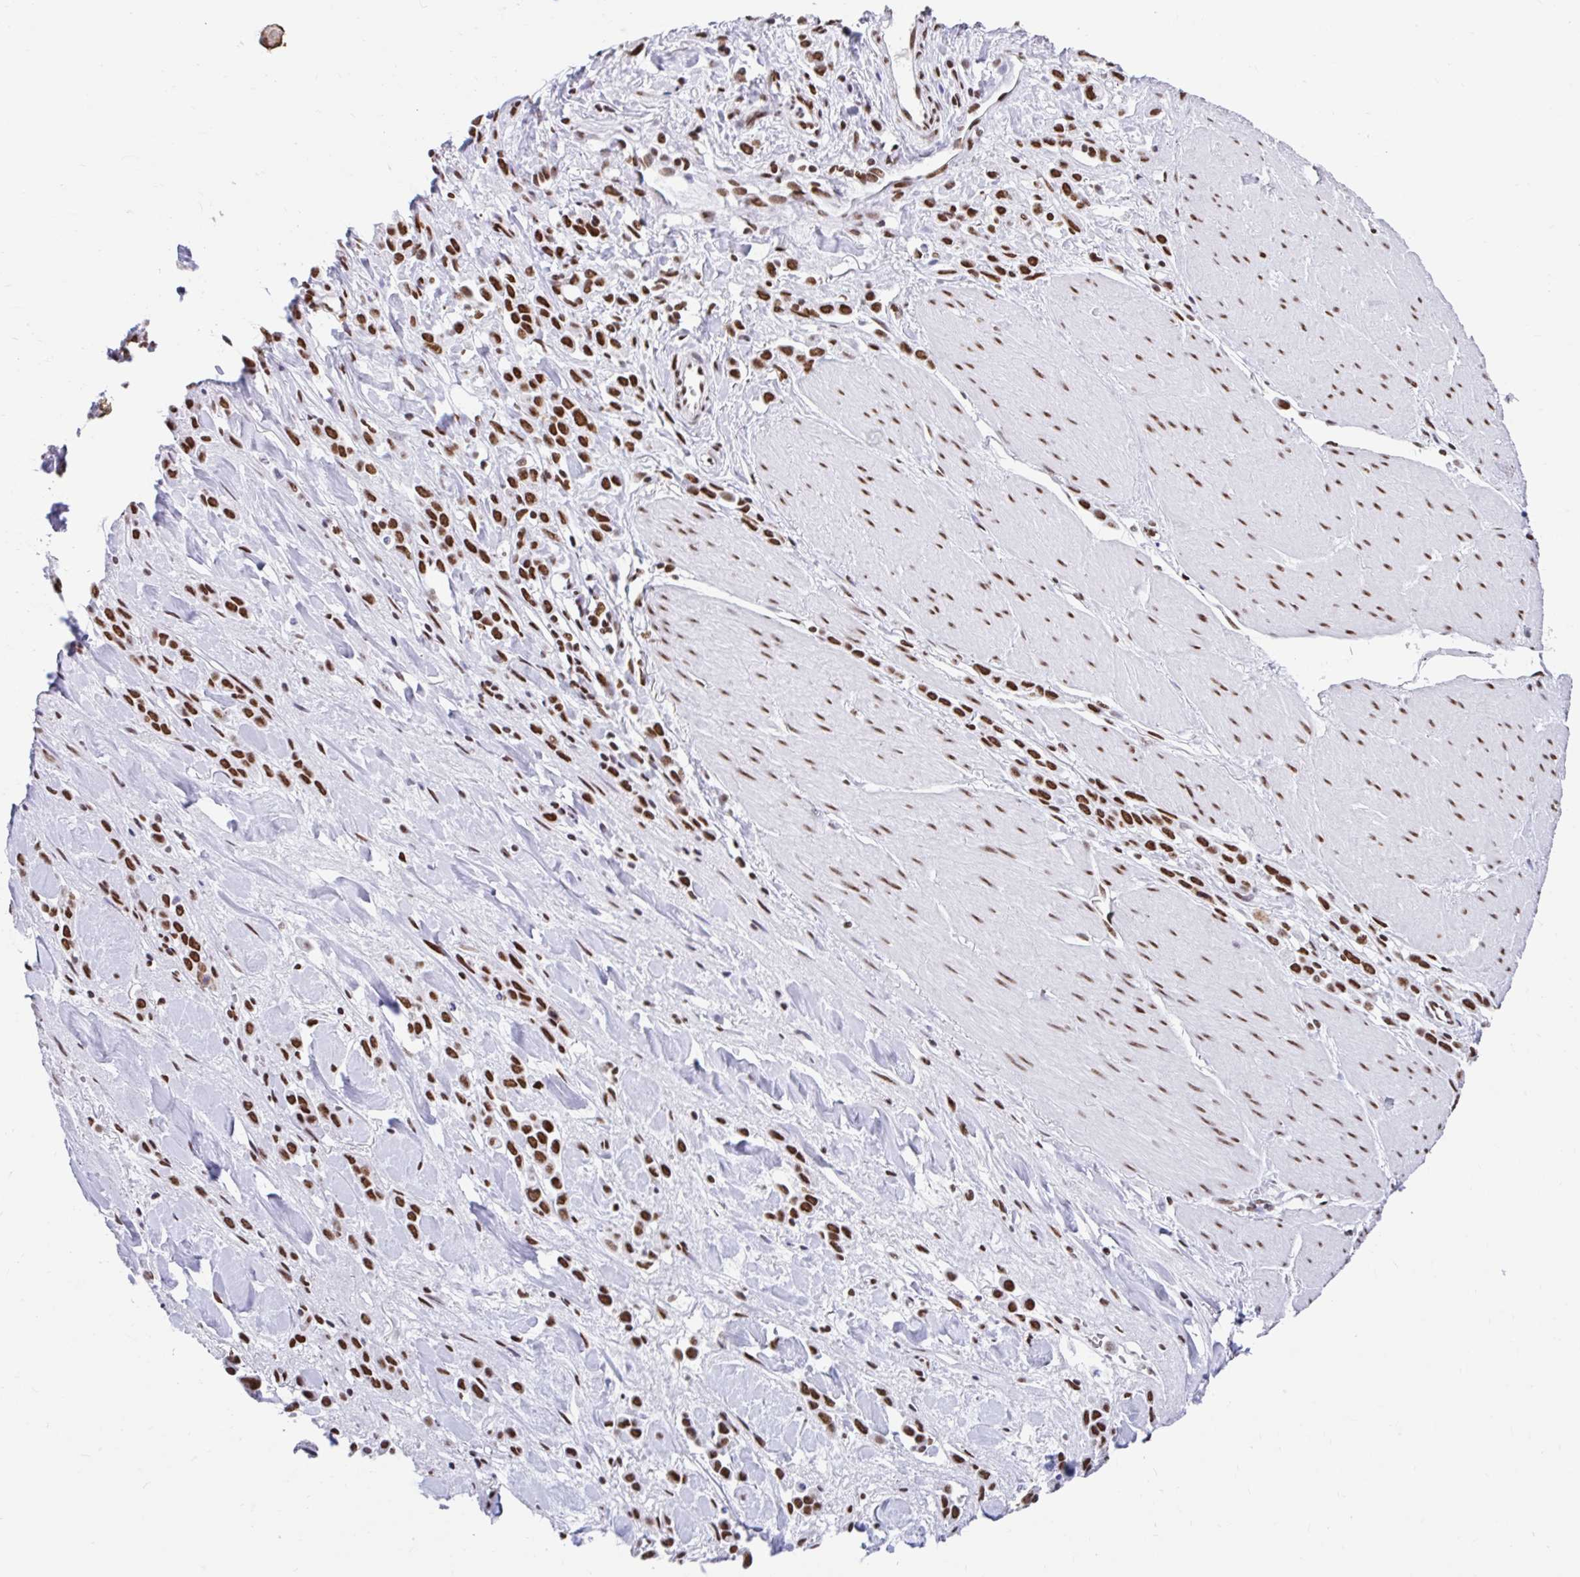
{"staining": {"intensity": "strong", "quantity": ">75%", "location": "nuclear"}, "tissue": "stomach cancer", "cell_type": "Tumor cells", "image_type": "cancer", "snomed": [{"axis": "morphology", "description": "Adenocarcinoma, NOS"}, {"axis": "topography", "description": "Stomach"}], "caption": "Stomach cancer (adenocarcinoma) stained with DAB immunohistochemistry exhibits high levels of strong nuclear positivity in about >75% of tumor cells.", "gene": "KHDRBS1", "patient": {"sex": "male", "age": 47}}